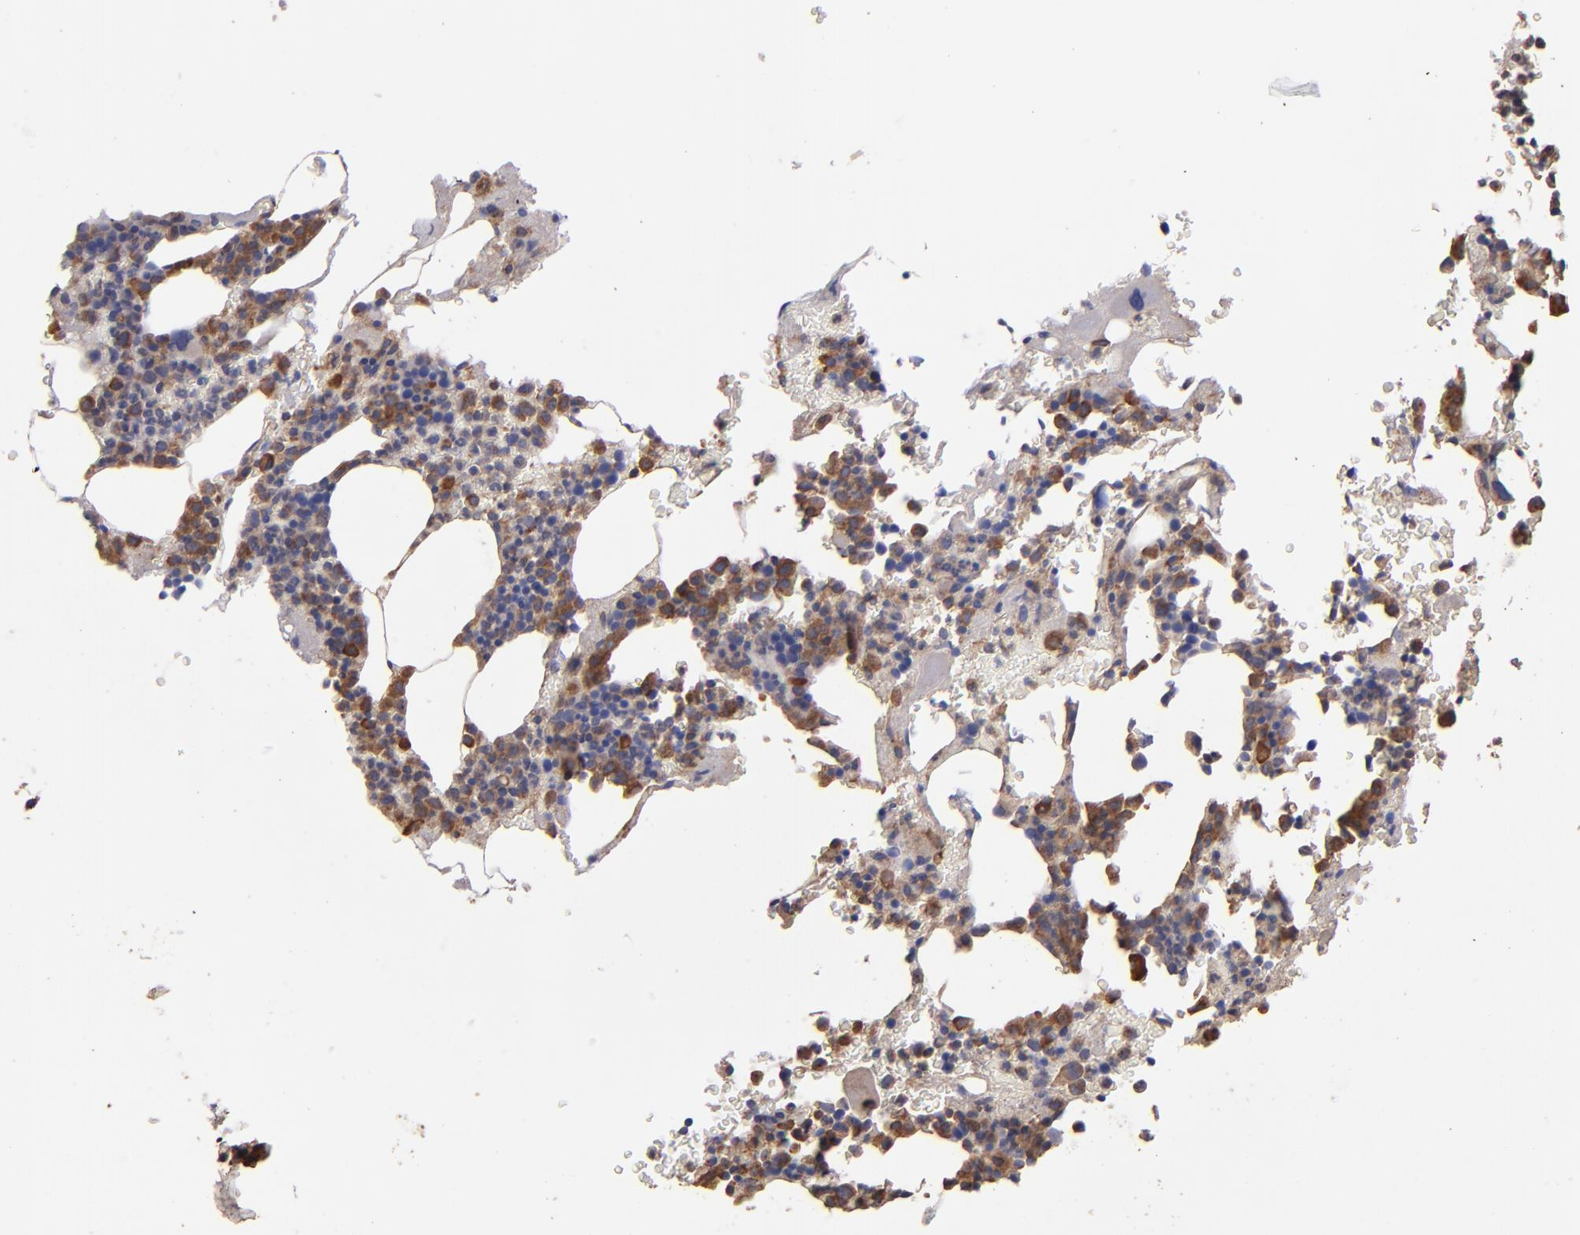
{"staining": {"intensity": "moderate", "quantity": "25%-75%", "location": "cytoplasmic/membranous"}, "tissue": "bone marrow", "cell_type": "Hematopoietic cells", "image_type": "normal", "snomed": [{"axis": "morphology", "description": "Normal tissue, NOS"}, {"axis": "topography", "description": "Bone marrow"}], "caption": "Protein expression analysis of normal bone marrow exhibits moderate cytoplasmic/membranous staining in approximately 25%-75% of hematopoietic cells.", "gene": "NFKBIE", "patient": {"sex": "male", "age": 82}}